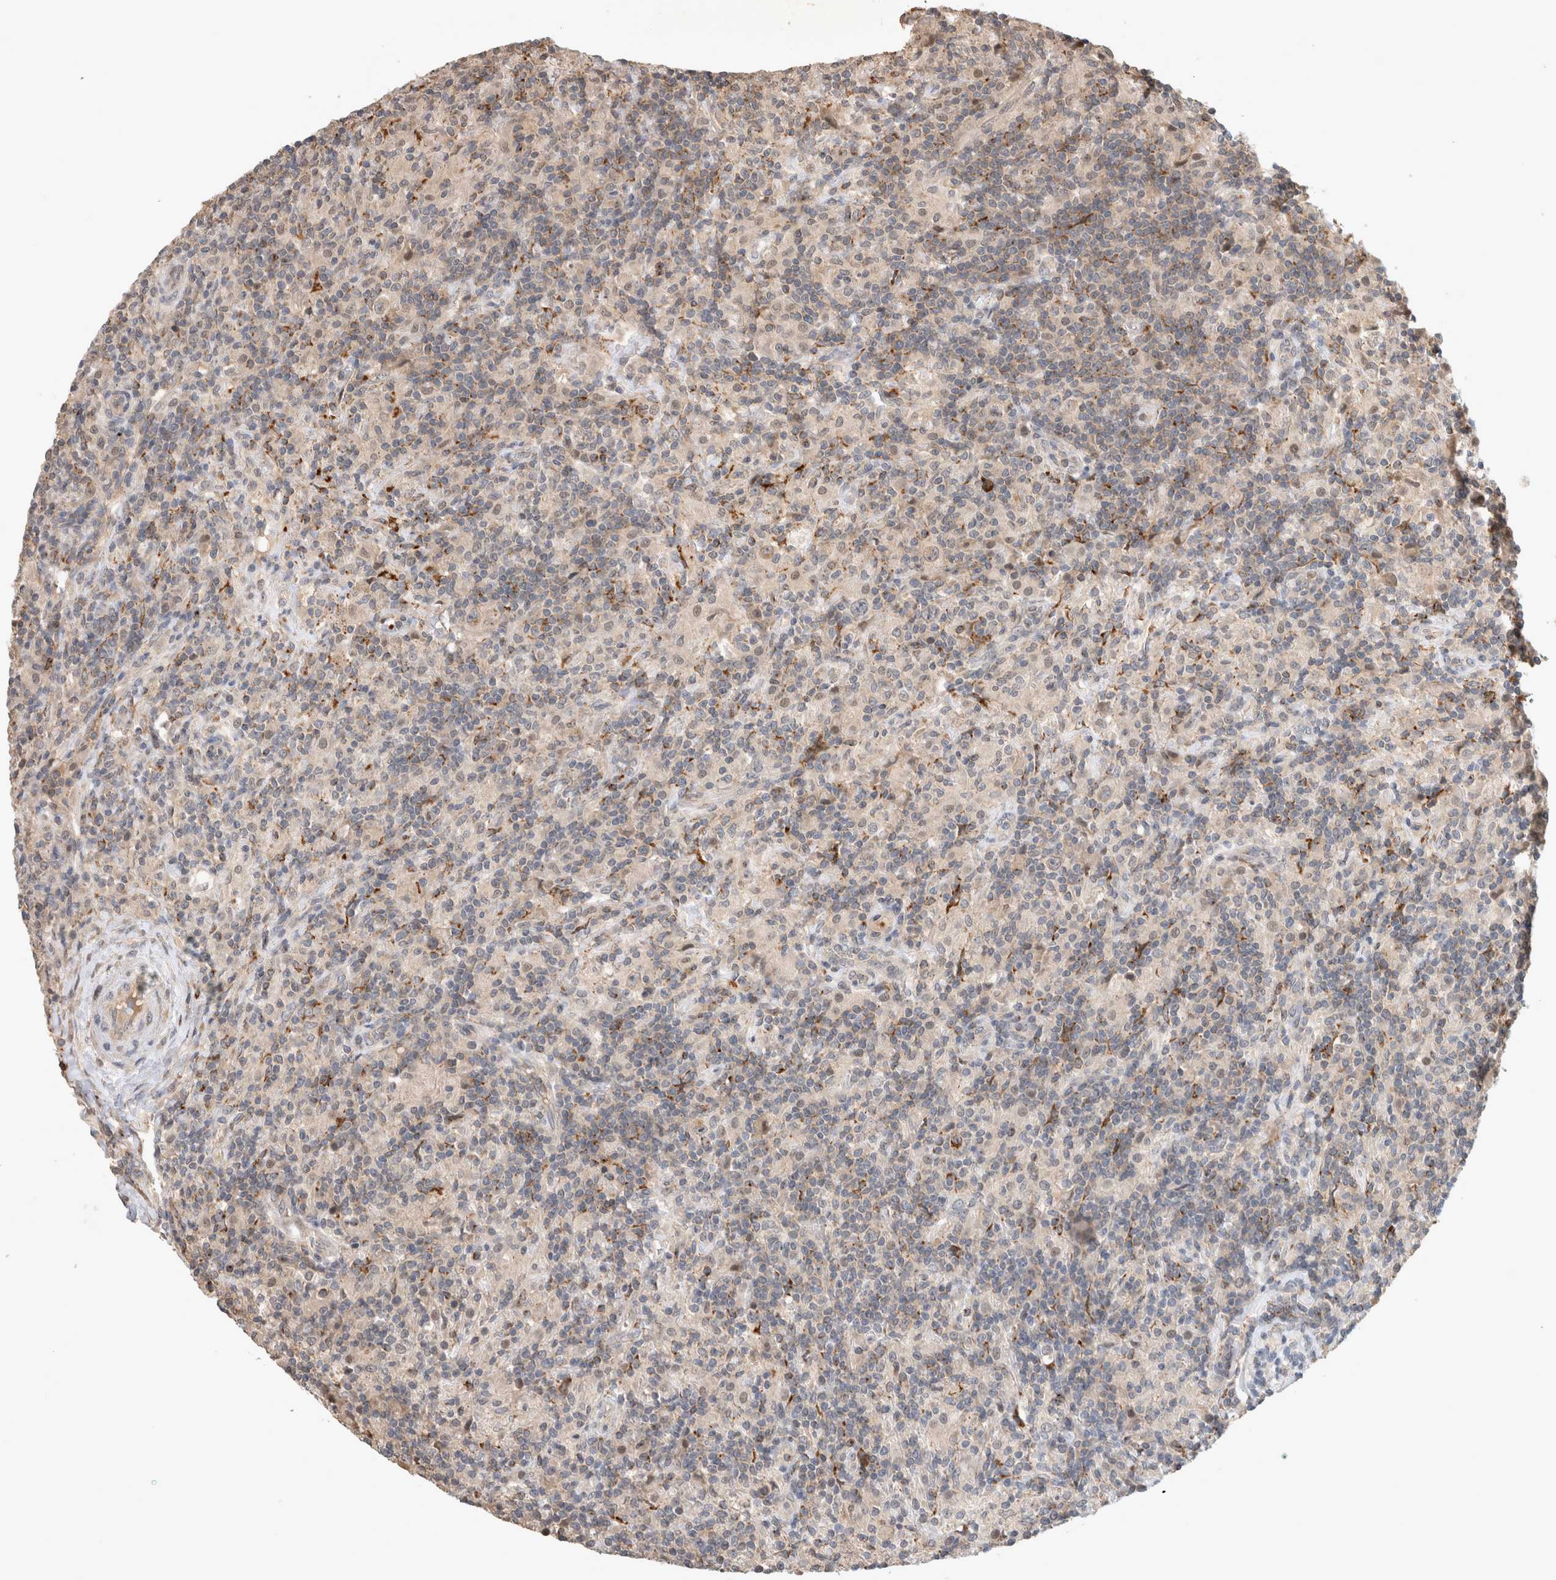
{"staining": {"intensity": "weak", "quantity": "25%-75%", "location": "cytoplasmic/membranous"}, "tissue": "lymphoma", "cell_type": "Tumor cells", "image_type": "cancer", "snomed": [{"axis": "morphology", "description": "Hodgkin's disease, NOS"}, {"axis": "topography", "description": "Lymph node"}], "caption": "Tumor cells display low levels of weak cytoplasmic/membranous staining in approximately 25%-75% of cells in Hodgkin's disease. The staining was performed using DAB (3,3'-diaminobenzidine) to visualize the protein expression in brown, while the nuclei were stained in blue with hematoxylin (Magnification: 20x).", "gene": "SERAC1", "patient": {"sex": "male", "age": 70}}